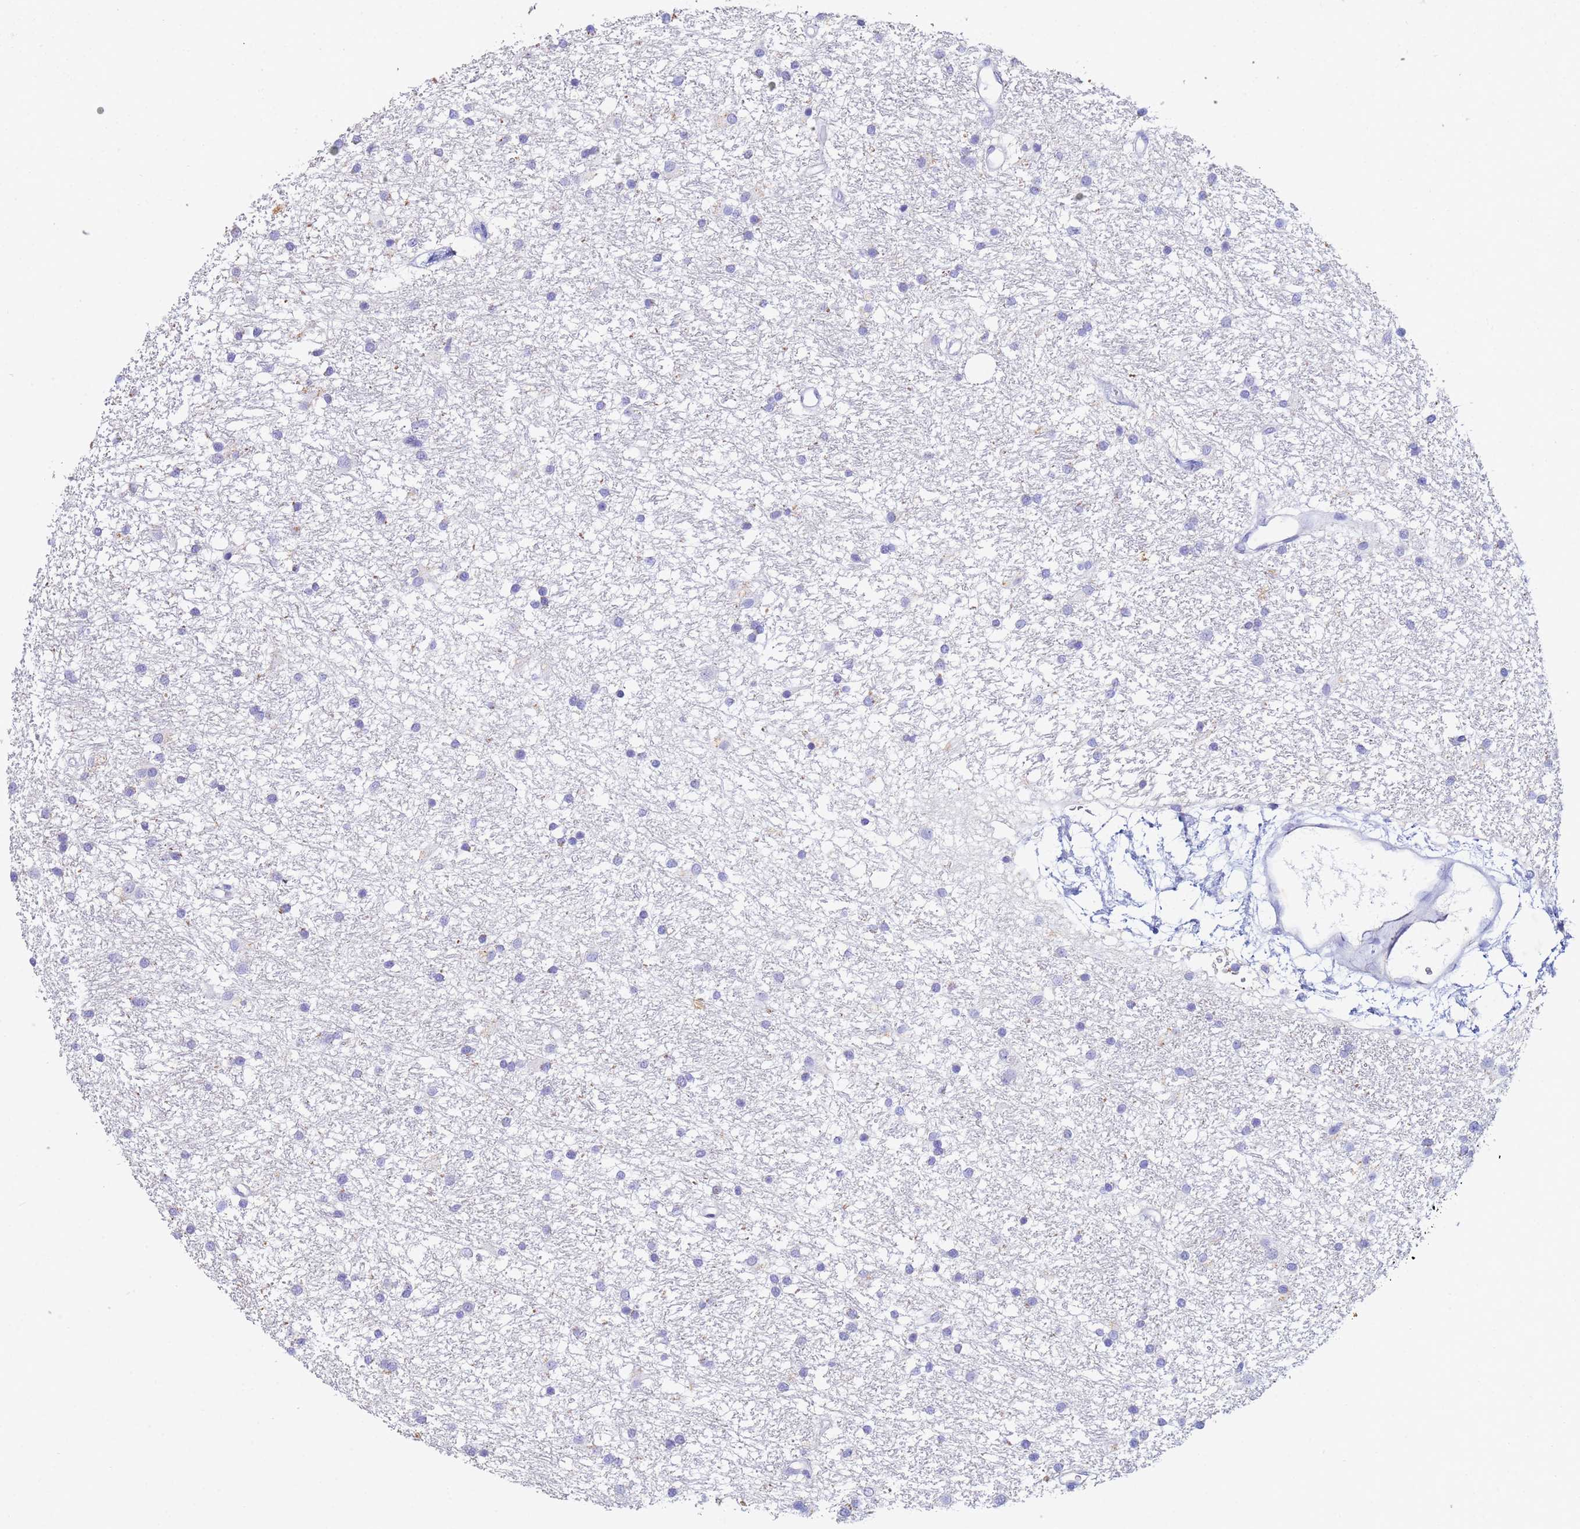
{"staining": {"intensity": "negative", "quantity": "none", "location": "none"}, "tissue": "glioma", "cell_type": "Tumor cells", "image_type": "cancer", "snomed": [{"axis": "morphology", "description": "Glioma, malignant, High grade"}, {"axis": "topography", "description": "Brain"}], "caption": "This is an IHC micrograph of human high-grade glioma (malignant). There is no staining in tumor cells.", "gene": "CSTB", "patient": {"sex": "male", "age": 77}}